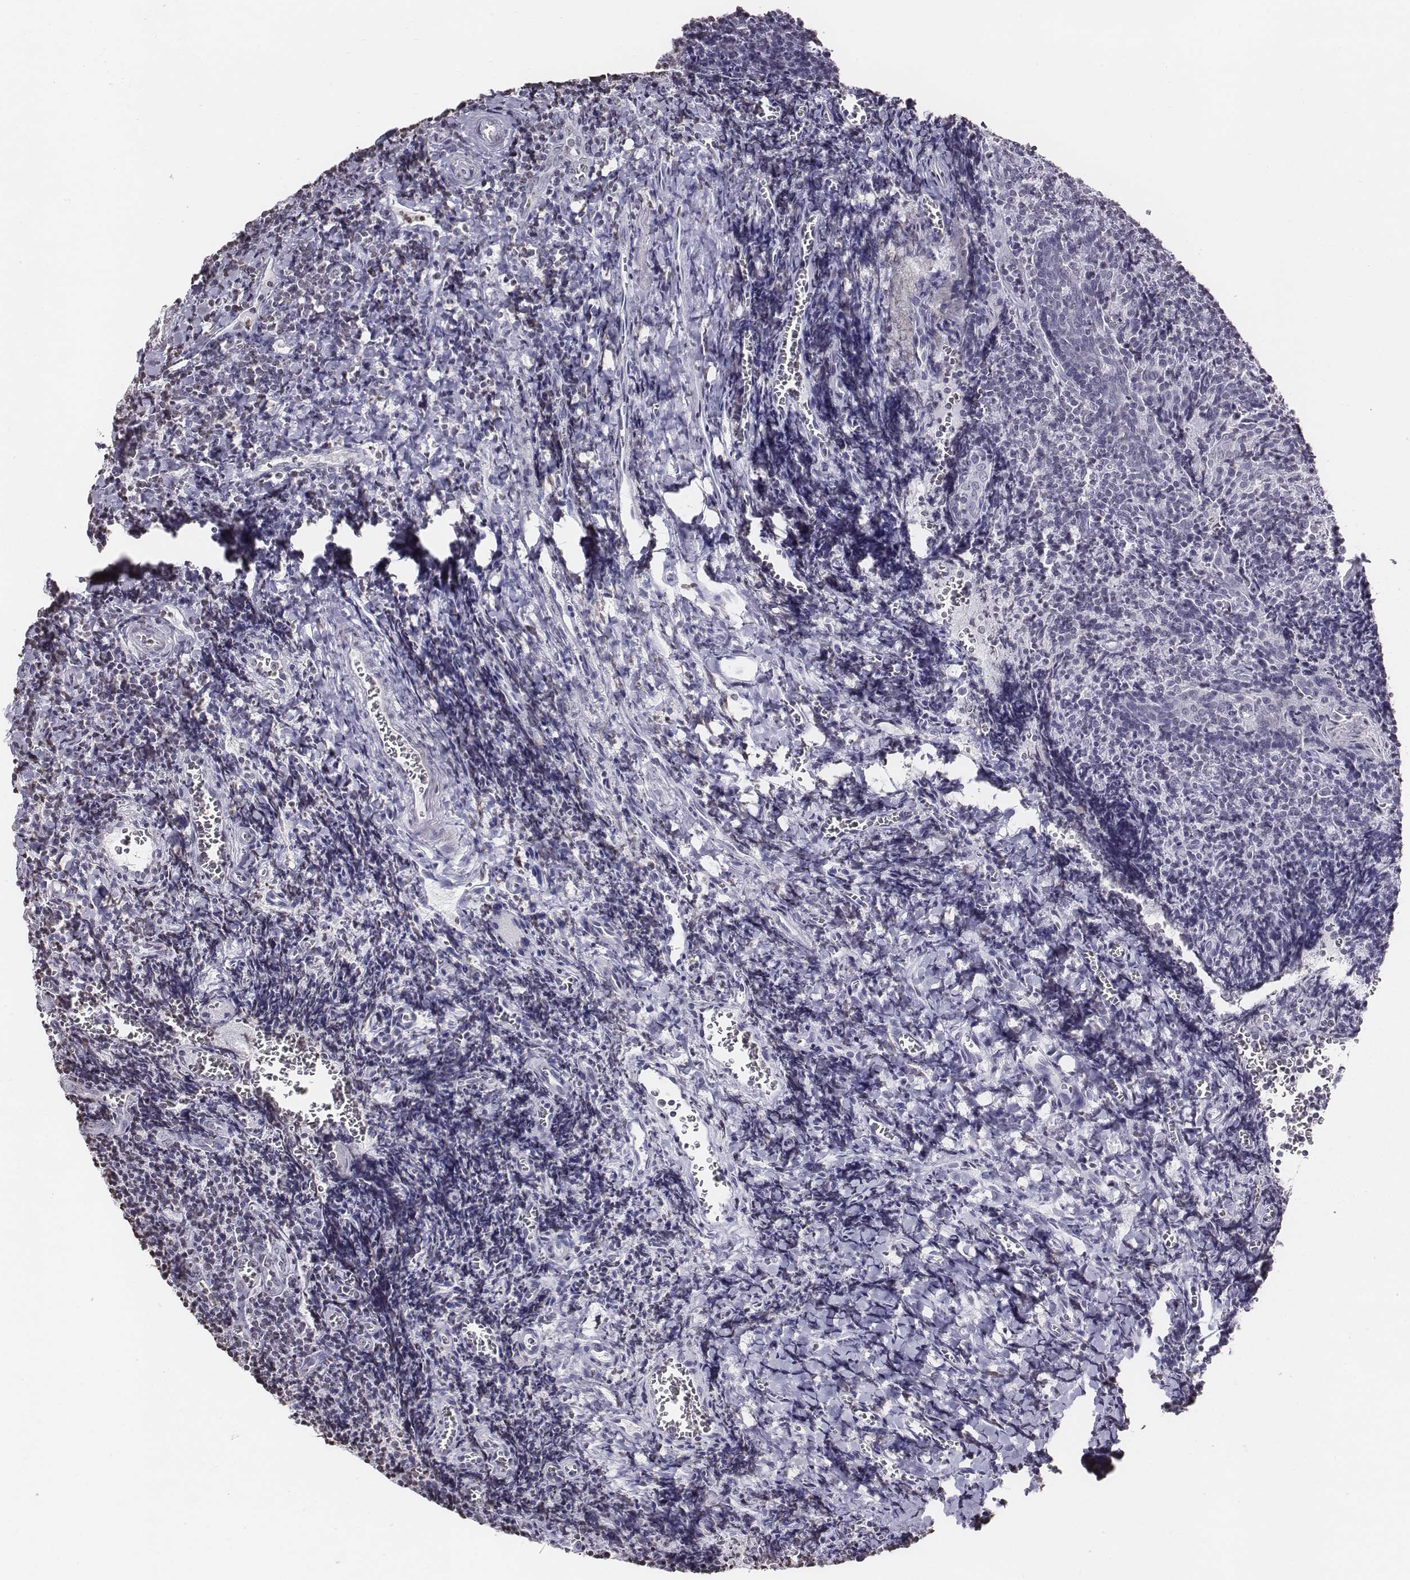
{"staining": {"intensity": "negative", "quantity": "none", "location": "none"}, "tissue": "tonsil", "cell_type": "Germinal center cells", "image_type": "normal", "snomed": [{"axis": "morphology", "description": "Normal tissue, NOS"}, {"axis": "morphology", "description": "Inflammation, NOS"}, {"axis": "topography", "description": "Tonsil"}], "caption": "There is no significant positivity in germinal center cells of tonsil. (DAB immunohistochemistry (IHC) visualized using brightfield microscopy, high magnification).", "gene": "BARHL1", "patient": {"sex": "female", "age": 31}}